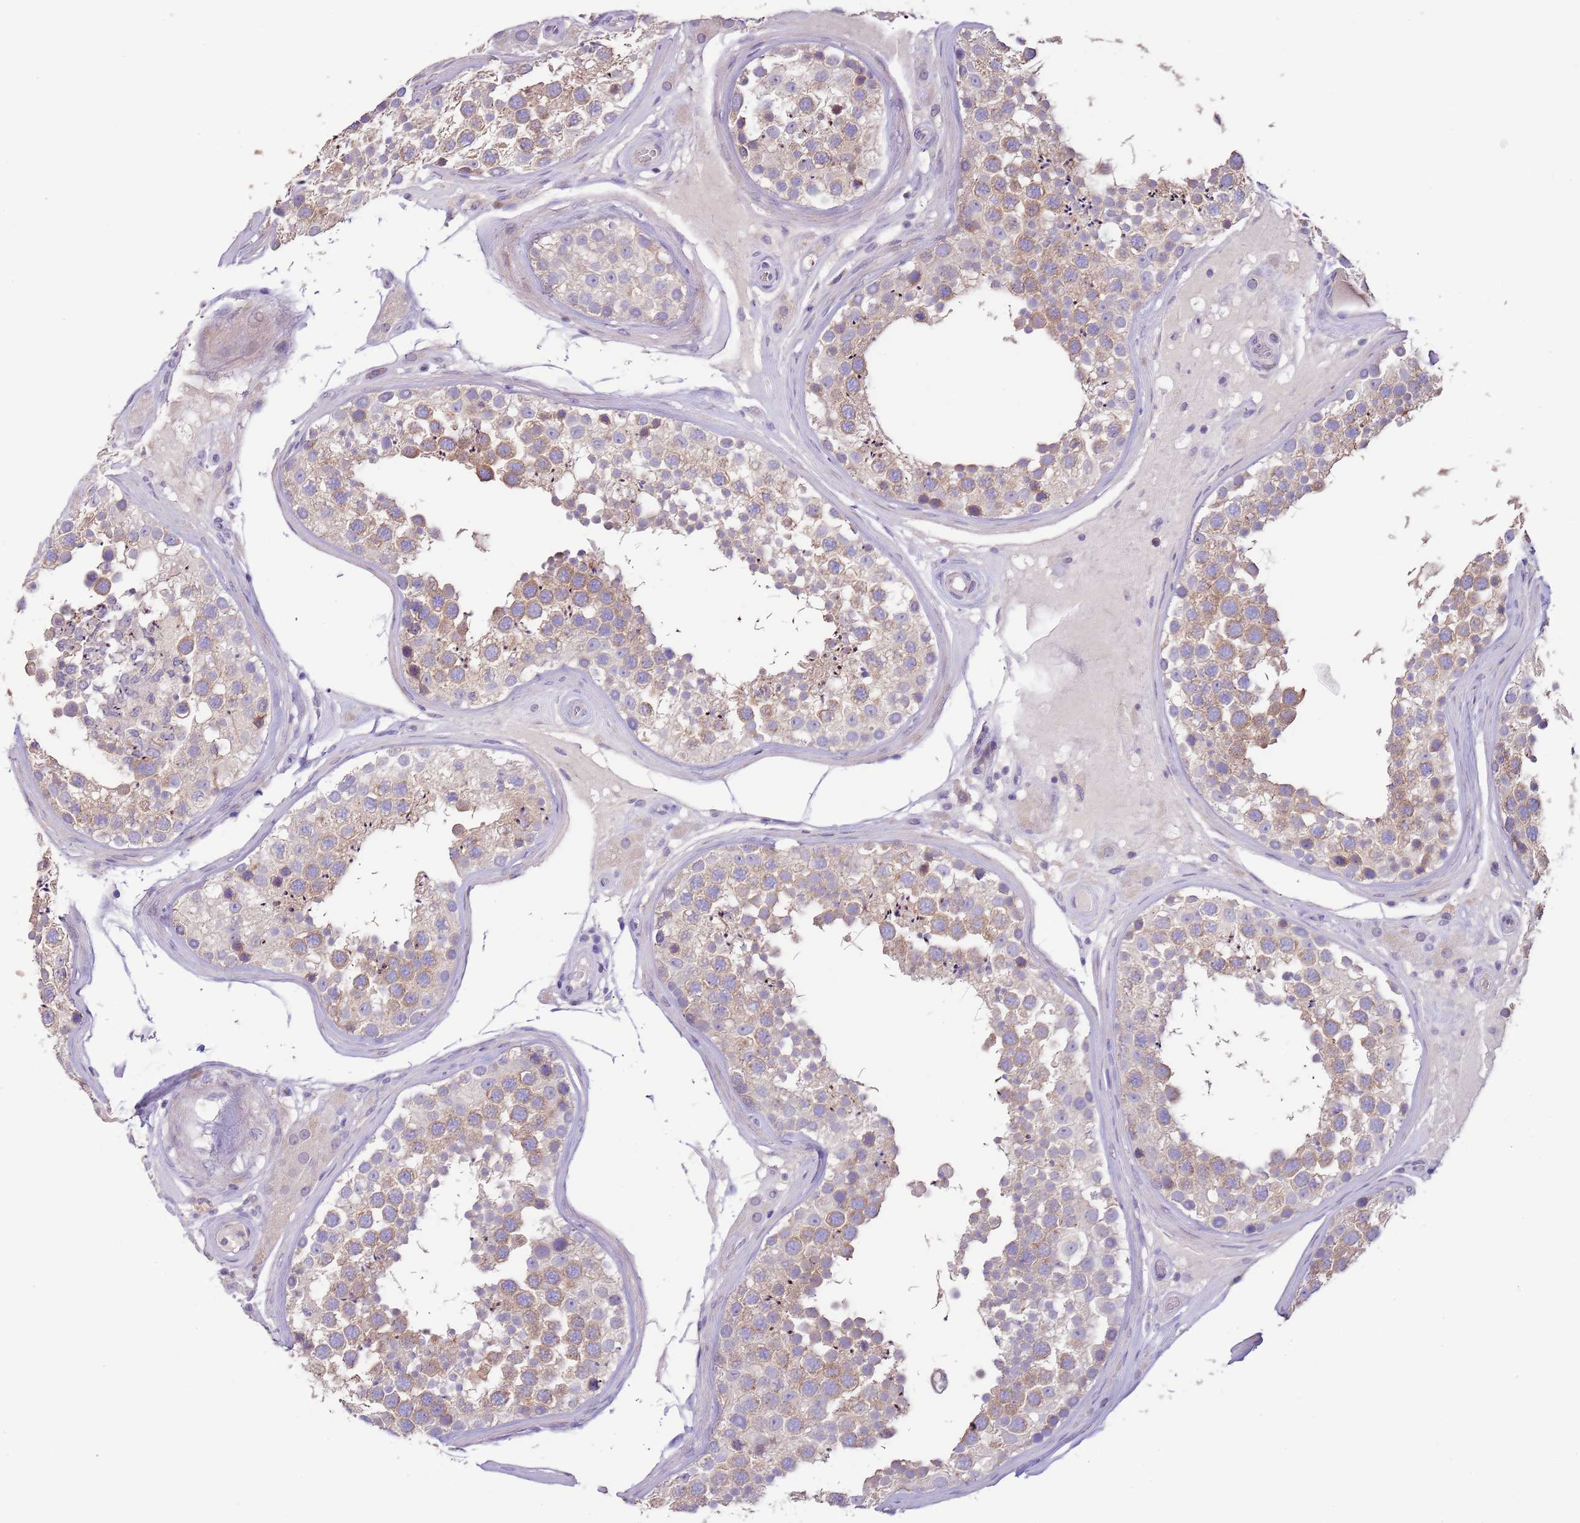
{"staining": {"intensity": "moderate", "quantity": "25%-75%", "location": "cytoplasmic/membranous"}, "tissue": "testis", "cell_type": "Cells in seminiferous ducts", "image_type": "normal", "snomed": [{"axis": "morphology", "description": "Normal tissue, NOS"}, {"axis": "topography", "description": "Testis"}], "caption": "Protein analysis of normal testis displays moderate cytoplasmic/membranous staining in about 25%-75% of cells in seminiferous ducts. The protein of interest is stained brown, and the nuclei are stained in blue (DAB (3,3'-diaminobenzidine) IHC with brightfield microscopy, high magnification).", "gene": "ZNF658", "patient": {"sex": "male", "age": 46}}